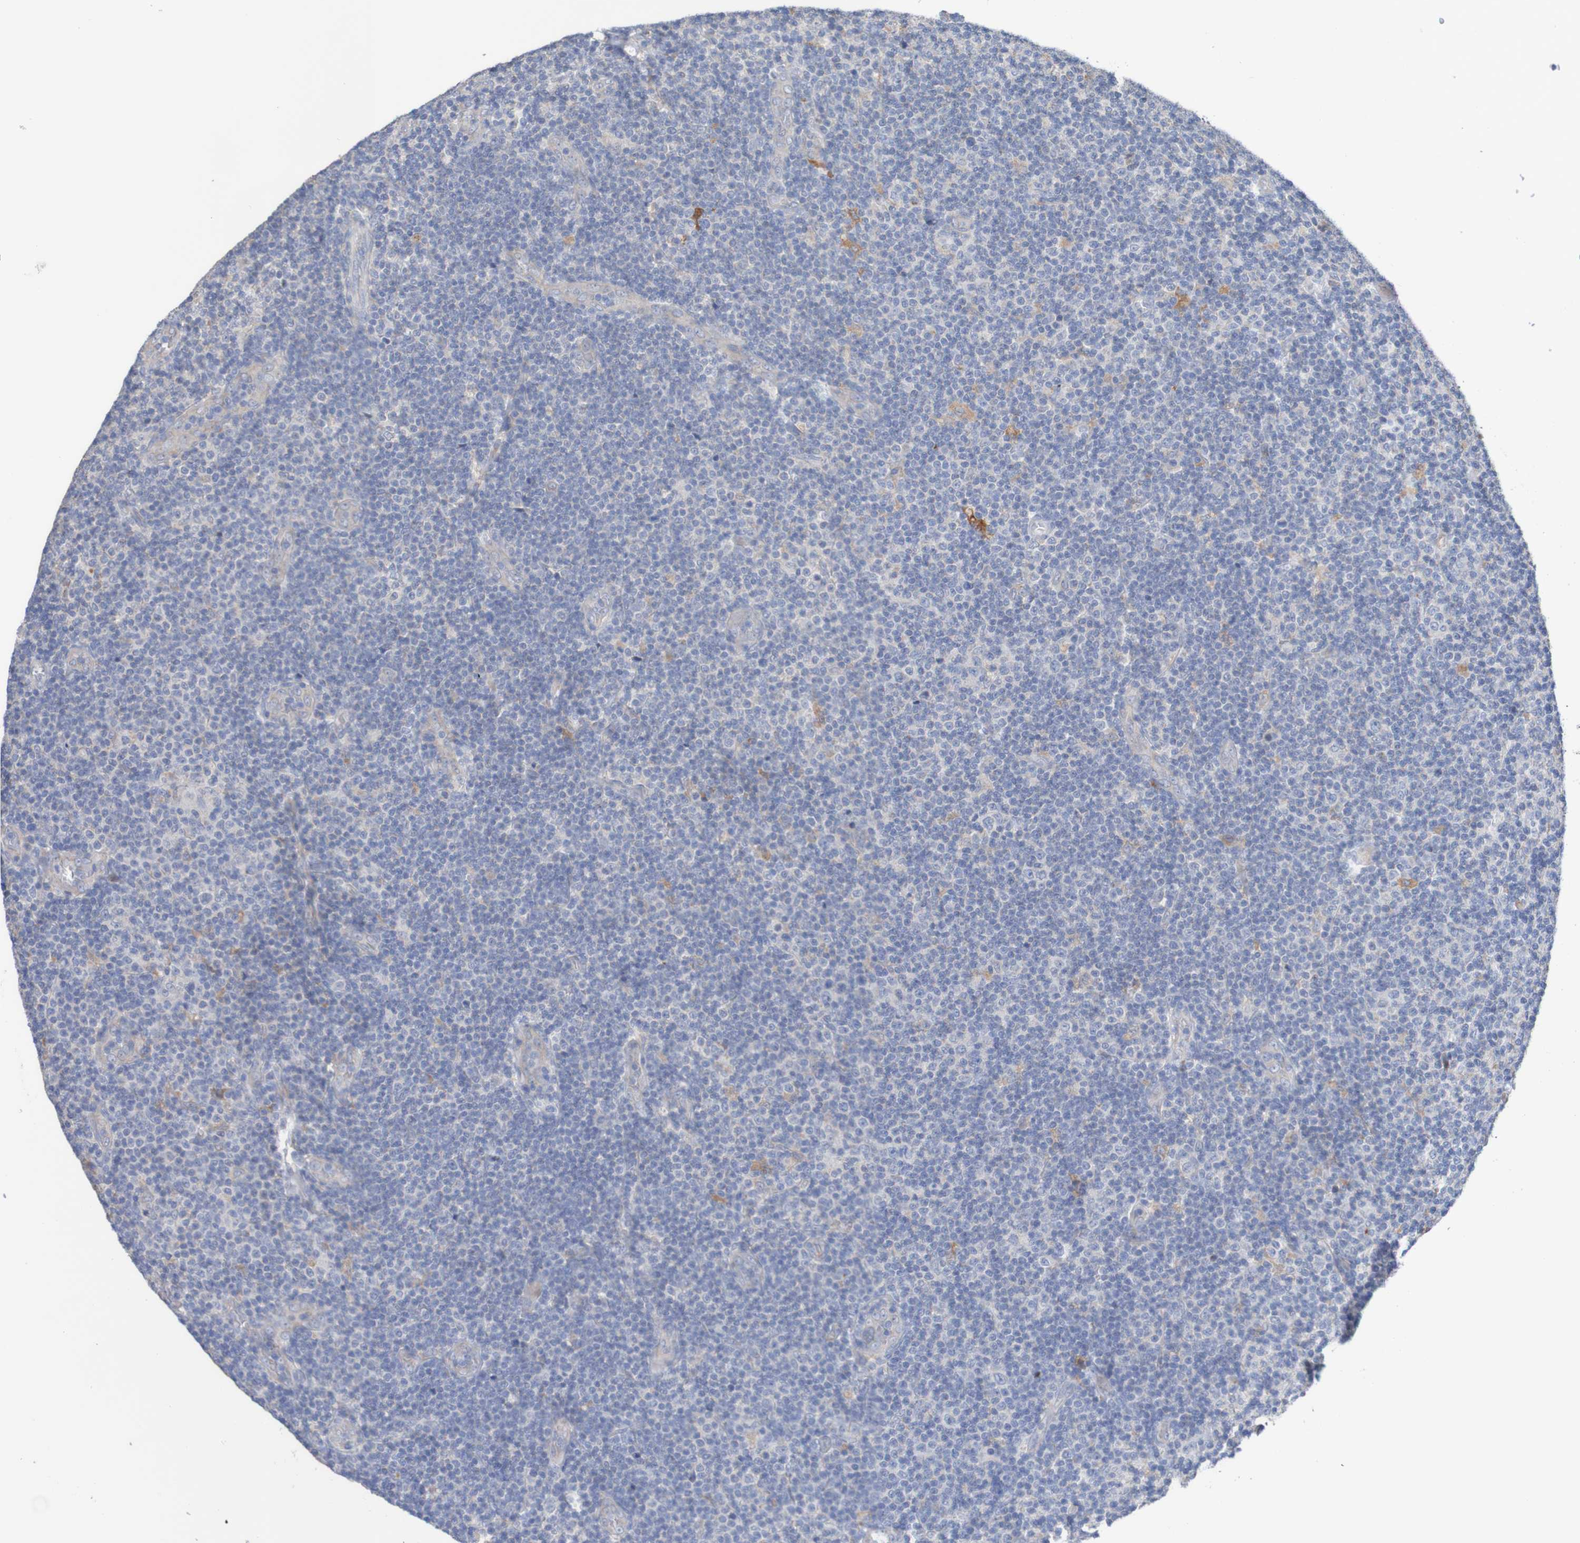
{"staining": {"intensity": "negative", "quantity": "none", "location": "none"}, "tissue": "lymphoma", "cell_type": "Tumor cells", "image_type": "cancer", "snomed": [{"axis": "morphology", "description": "Malignant lymphoma, non-Hodgkin's type, Low grade"}, {"axis": "topography", "description": "Lymph node"}], "caption": "The image reveals no significant expression in tumor cells of low-grade malignant lymphoma, non-Hodgkin's type.", "gene": "PHYH", "patient": {"sex": "male", "age": 83}}